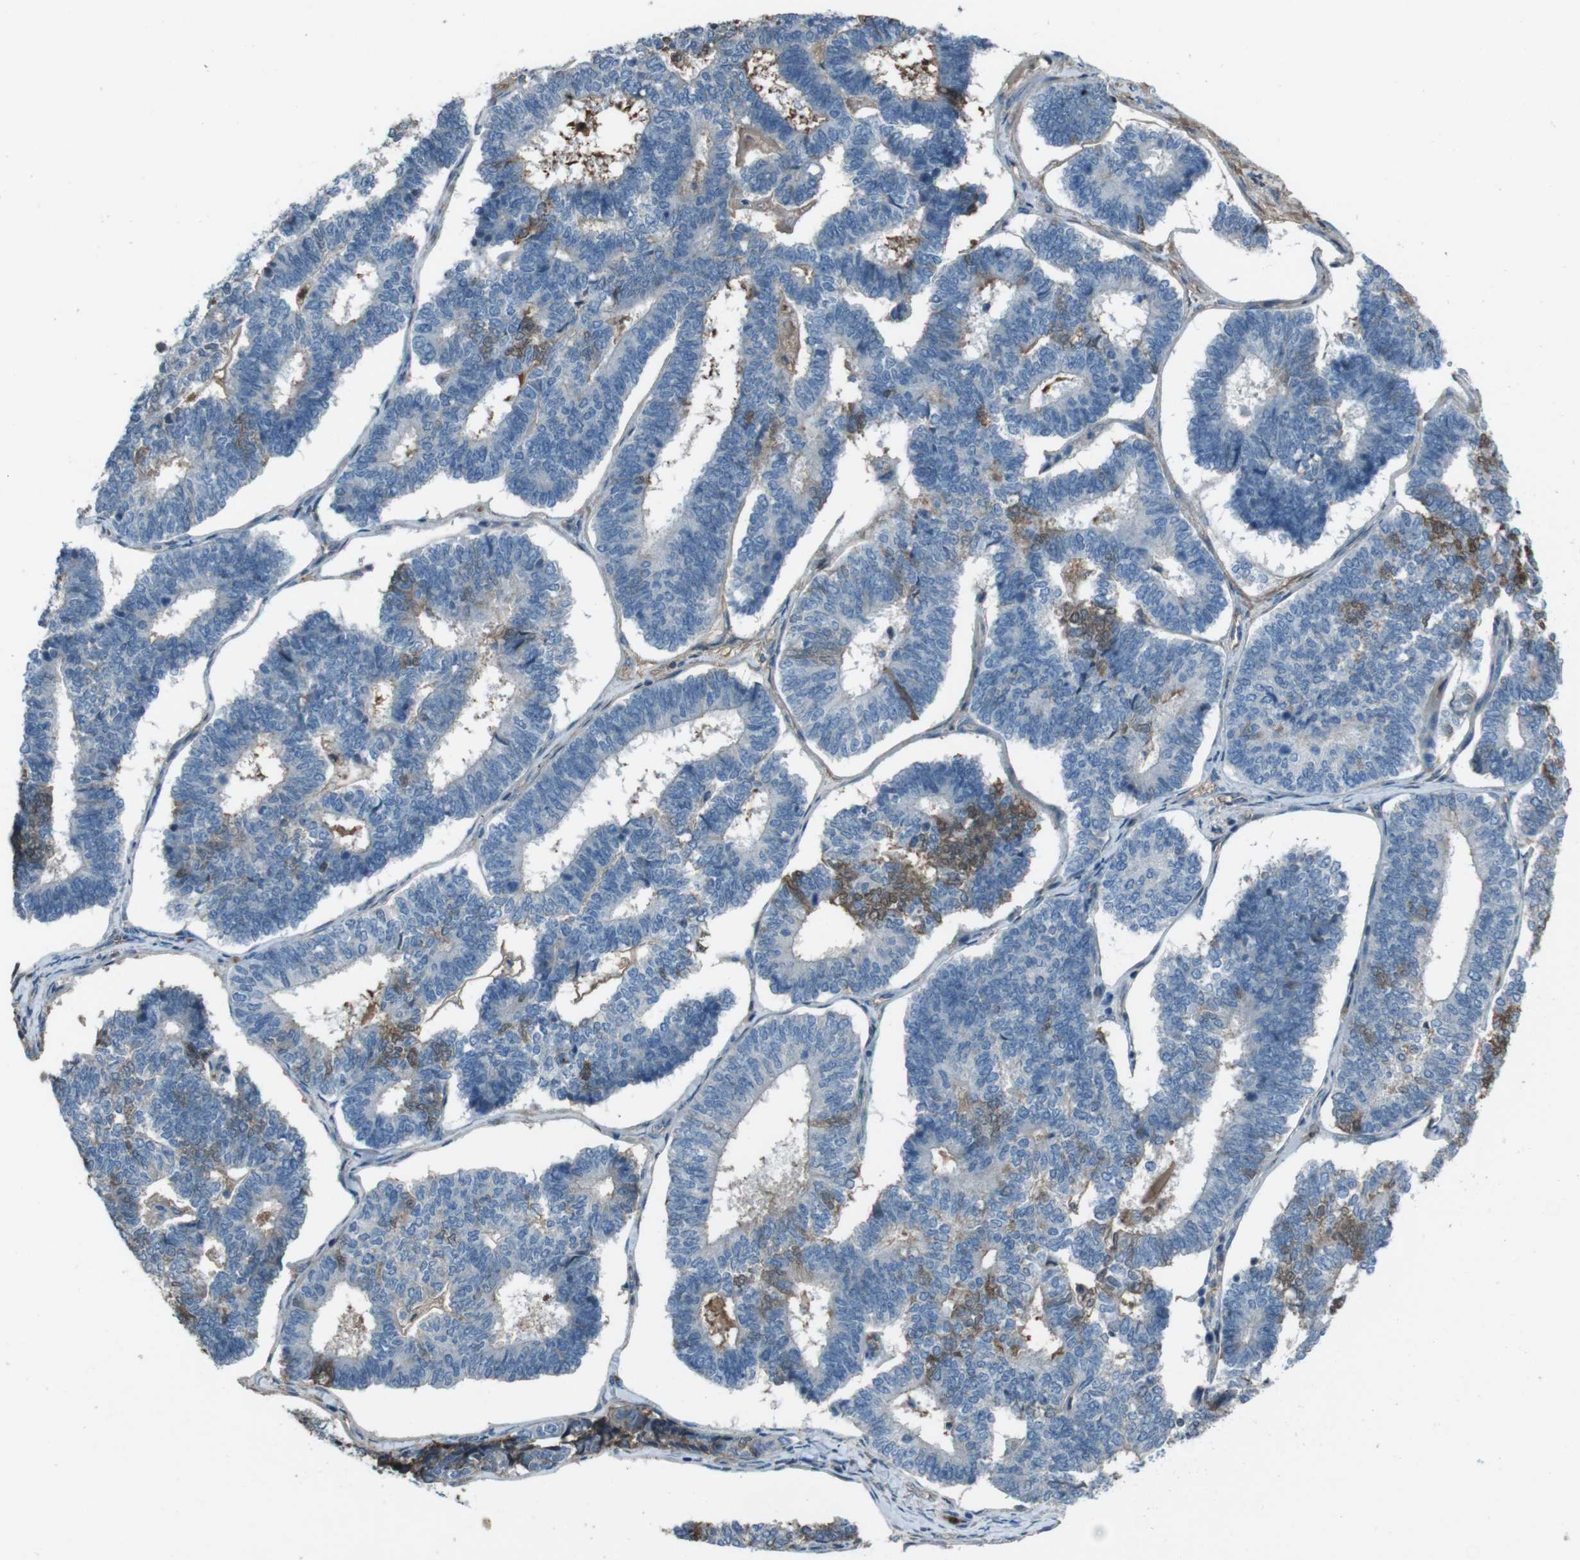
{"staining": {"intensity": "weak", "quantity": "<25%", "location": "cytoplasmic/membranous,nuclear"}, "tissue": "endometrial cancer", "cell_type": "Tumor cells", "image_type": "cancer", "snomed": [{"axis": "morphology", "description": "Adenocarcinoma, NOS"}, {"axis": "topography", "description": "Endometrium"}], "caption": "IHC of endometrial adenocarcinoma displays no expression in tumor cells. (DAB (3,3'-diaminobenzidine) immunohistochemistry visualized using brightfield microscopy, high magnification).", "gene": "UGT1A6", "patient": {"sex": "female", "age": 70}}